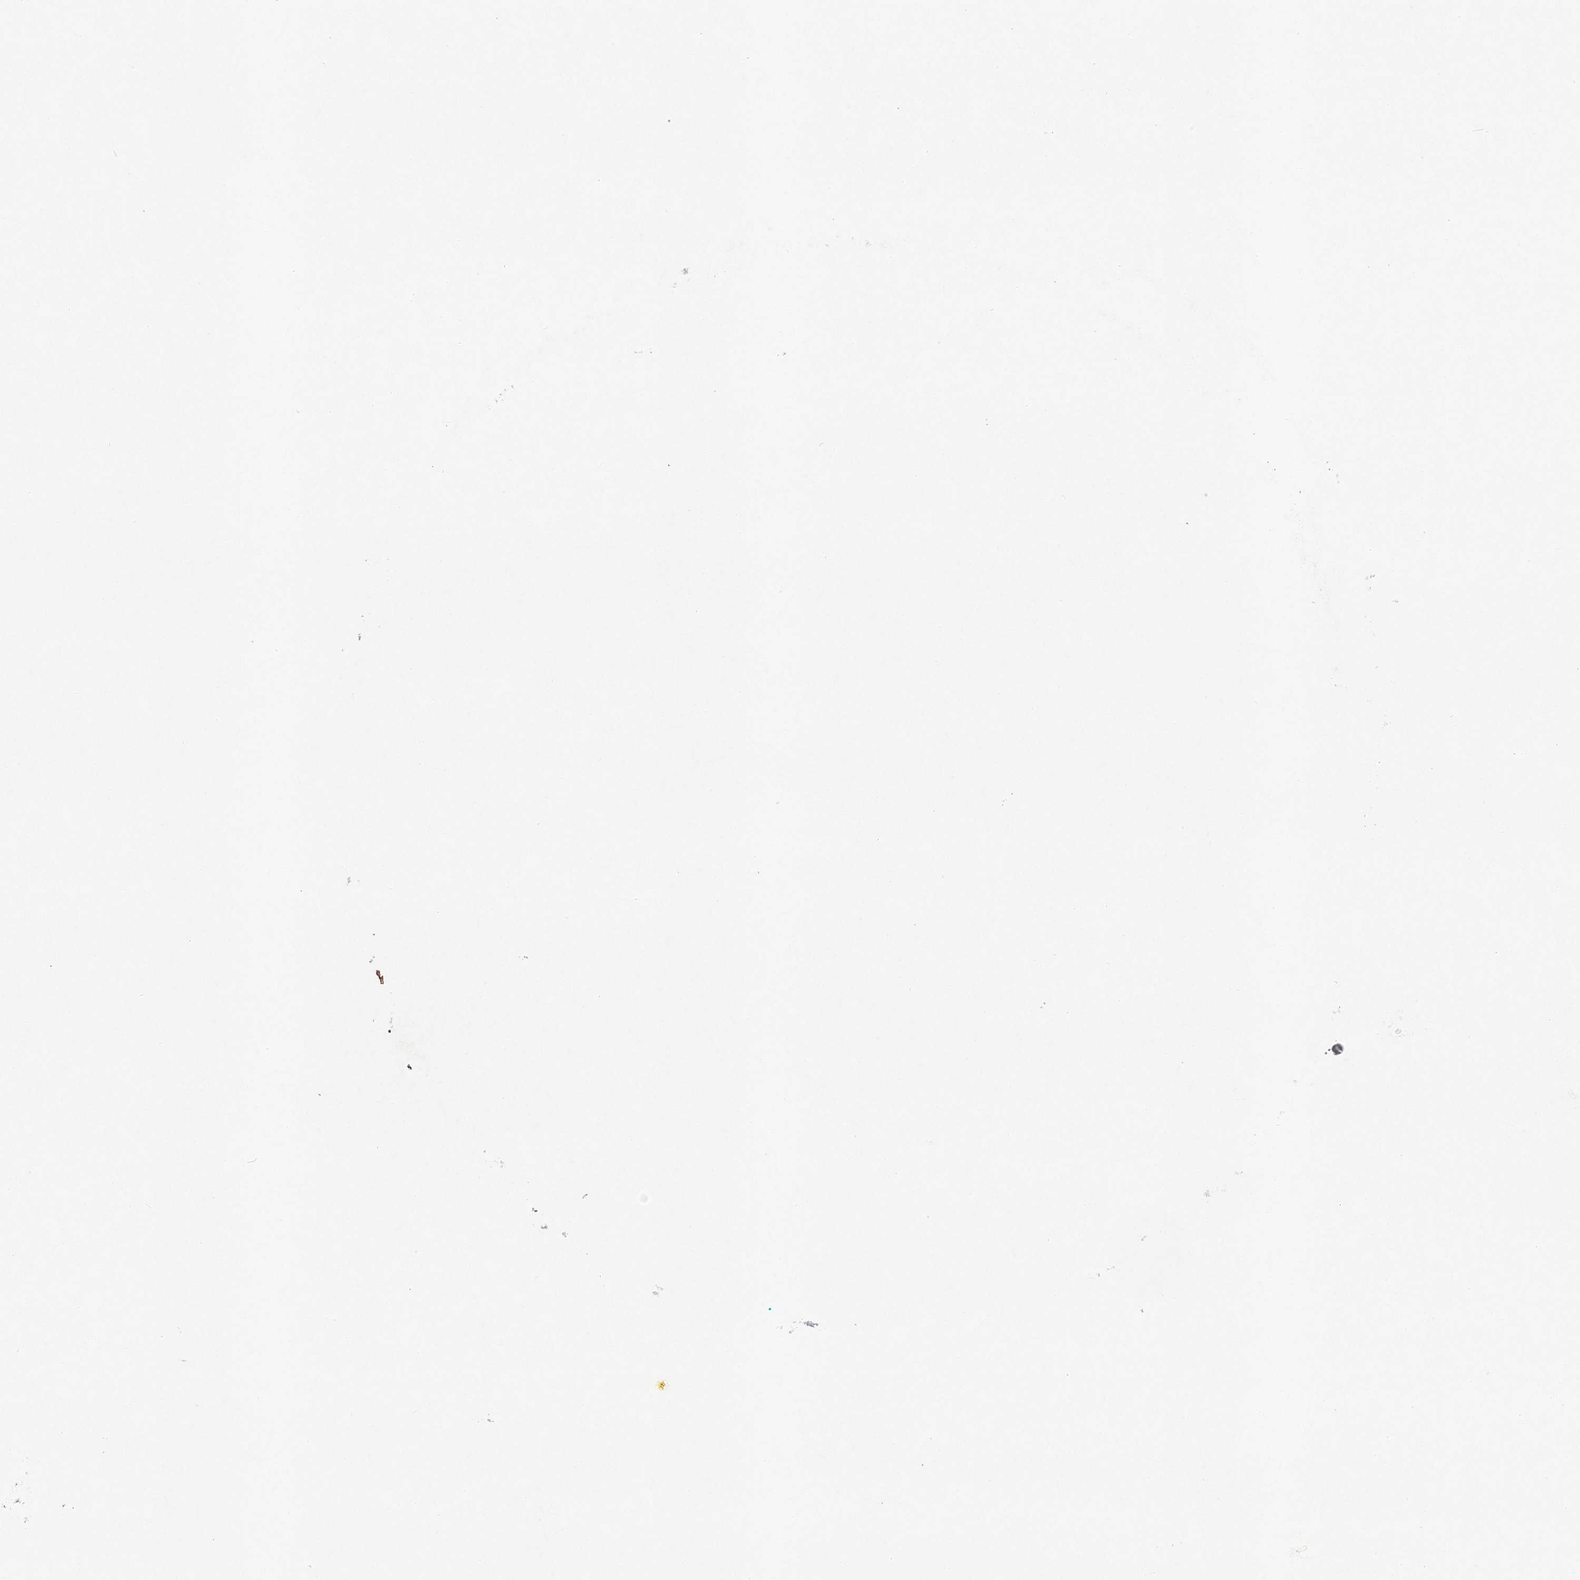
{"staining": {"intensity": "negative", "quantity": "none", "location": "none"}, "tissue": "prostate cancer", "cell_type": "Tumor cells", "image_type": "cancer", "snomed": [{"axis": "morphology", "description": "Adenocarcinoma, High grade"}, {"axis": "topography", "description": "Prostate"}], "caption": "Immunohistochemistry (IHC) micrograph of human prostate cancer stained for a protein (brown), which exhibits no expression in tumor cells.", "gene": "KIAA1586", "patient": {"sex": "male", "age": 70}}